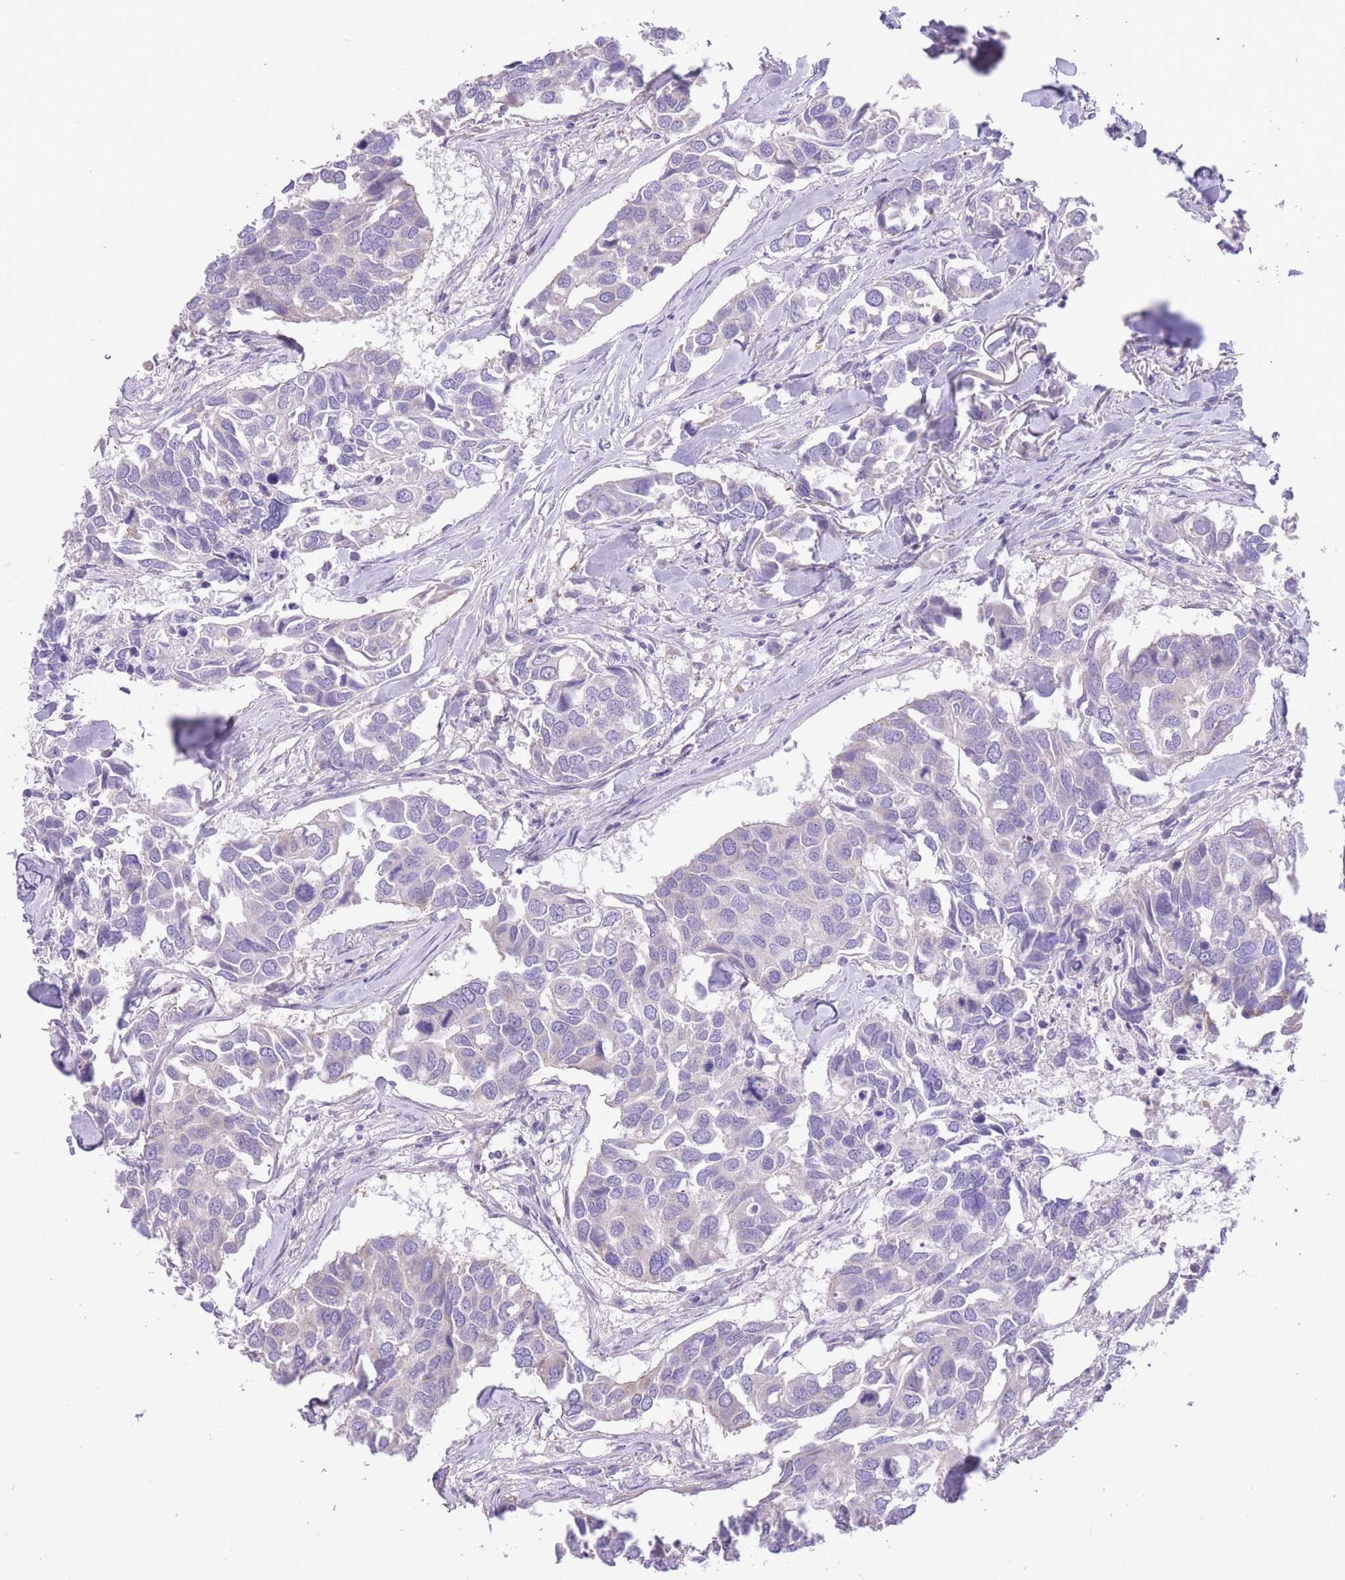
{"staining": {"intensity": "negative", "quantity": "none", "location": "none"}, "tissue": "breast cancer", "cell_type": "Tumor cells", "image_type": "cancer", "snomed": [{"axis": "morphology", "description": "Duct carcinoma"}, {"axis": "topography", "description": "Breast"}], "caption": "Breast infiltrating ductal carcinoma was stained to show a protein in brown. There is no significant expression in tumor cells.", "gene": "RHOU", "patient": {"sex": "female", "age": 83}}